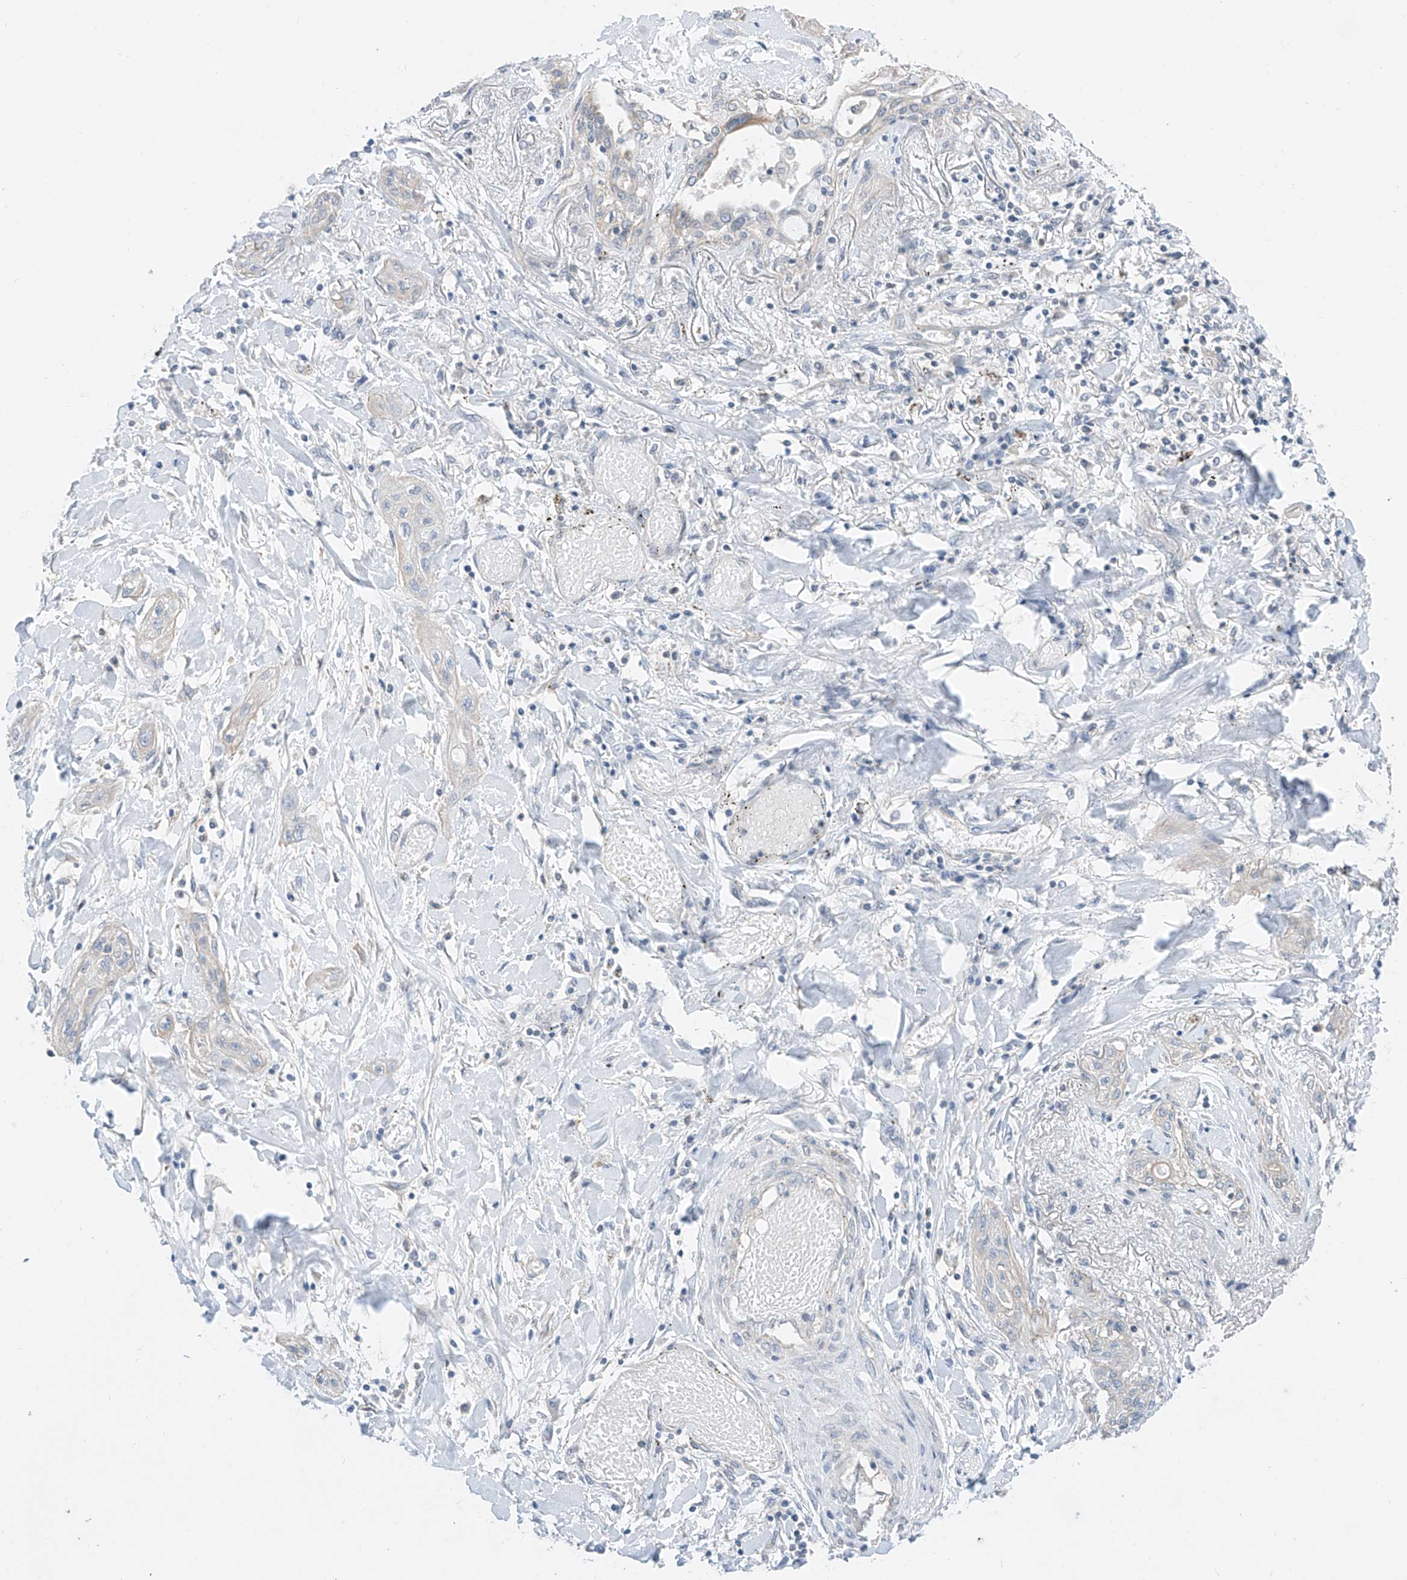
{"staining": {"intensity": "negative", "quantity": "none", "location": "none"}, "tissue": "lung cancer", "cell_type": "Tumor cells", "image_type": "cancer", "snomed": [{"axis": "morphology", "description": "Squamous cell carcinoma, NOS"}, {"axis": "topography", "description": "Lung"}], "caption": "Immunohistochemical staining of squamous cell carcinoma (lung) demonstrates no significant staining in tumor cells.", "gene": "ABLIM2", "patient": {"sex": "female", "age": 47}}